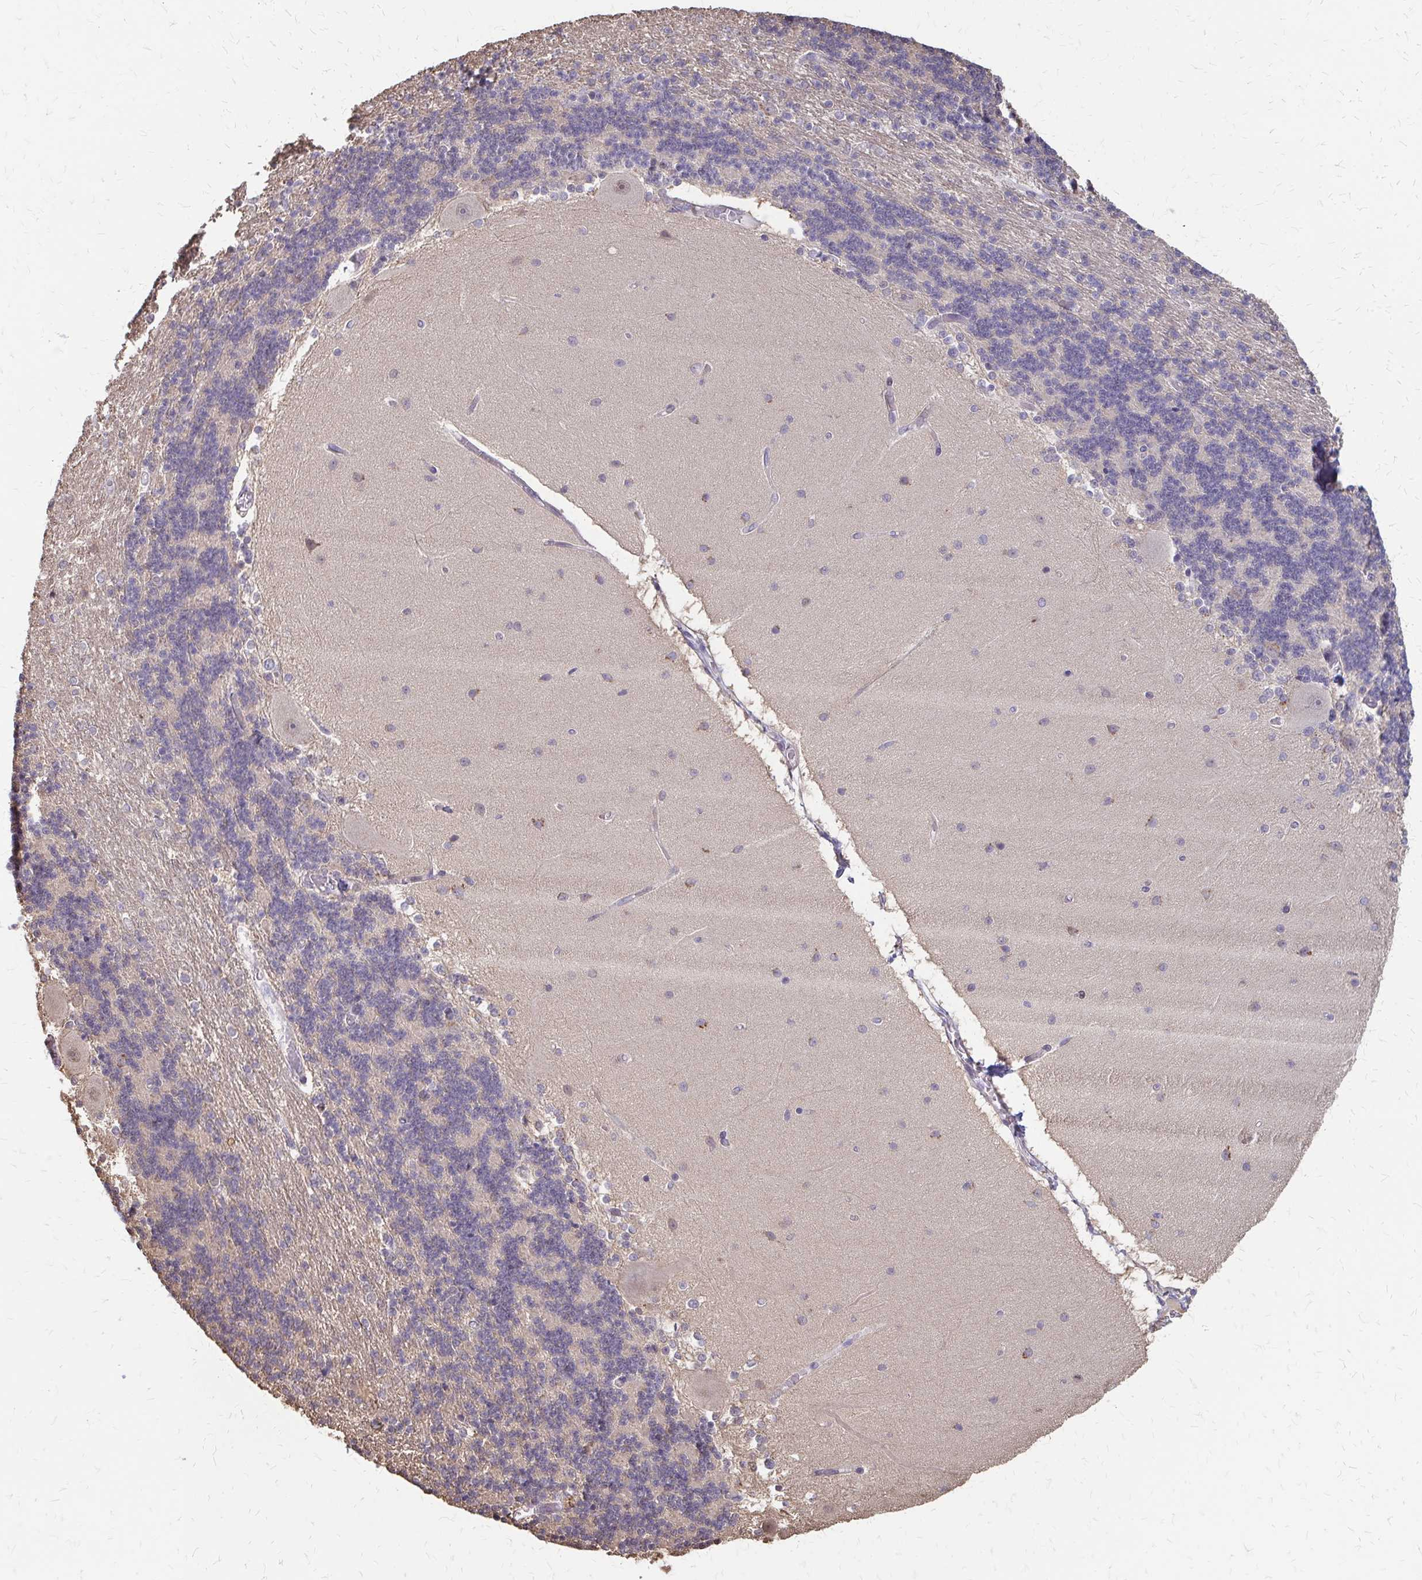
{"staining": {"intensity": "negative", "quantity": "none", "location": "none"}, "tissue": "cerebellum", "cell_type": "Cells in granular layer", "image_type": "normal", "snomed": [{"axis": "morphology", "description": "Normal tissue, NOS"}, {"axis": "topography", "description": "Cerebellum"}], "caption": "Immunohistochemical staining of benign cerebellum displays no significant positivity in cells in granular layer. Brightfield microscopy of IHC stained with DAB (brown) and hematoxylin (blue), captured at high magnification.", "gene": "IFI44L", "patient": {"sex": "female", "age": 54}}